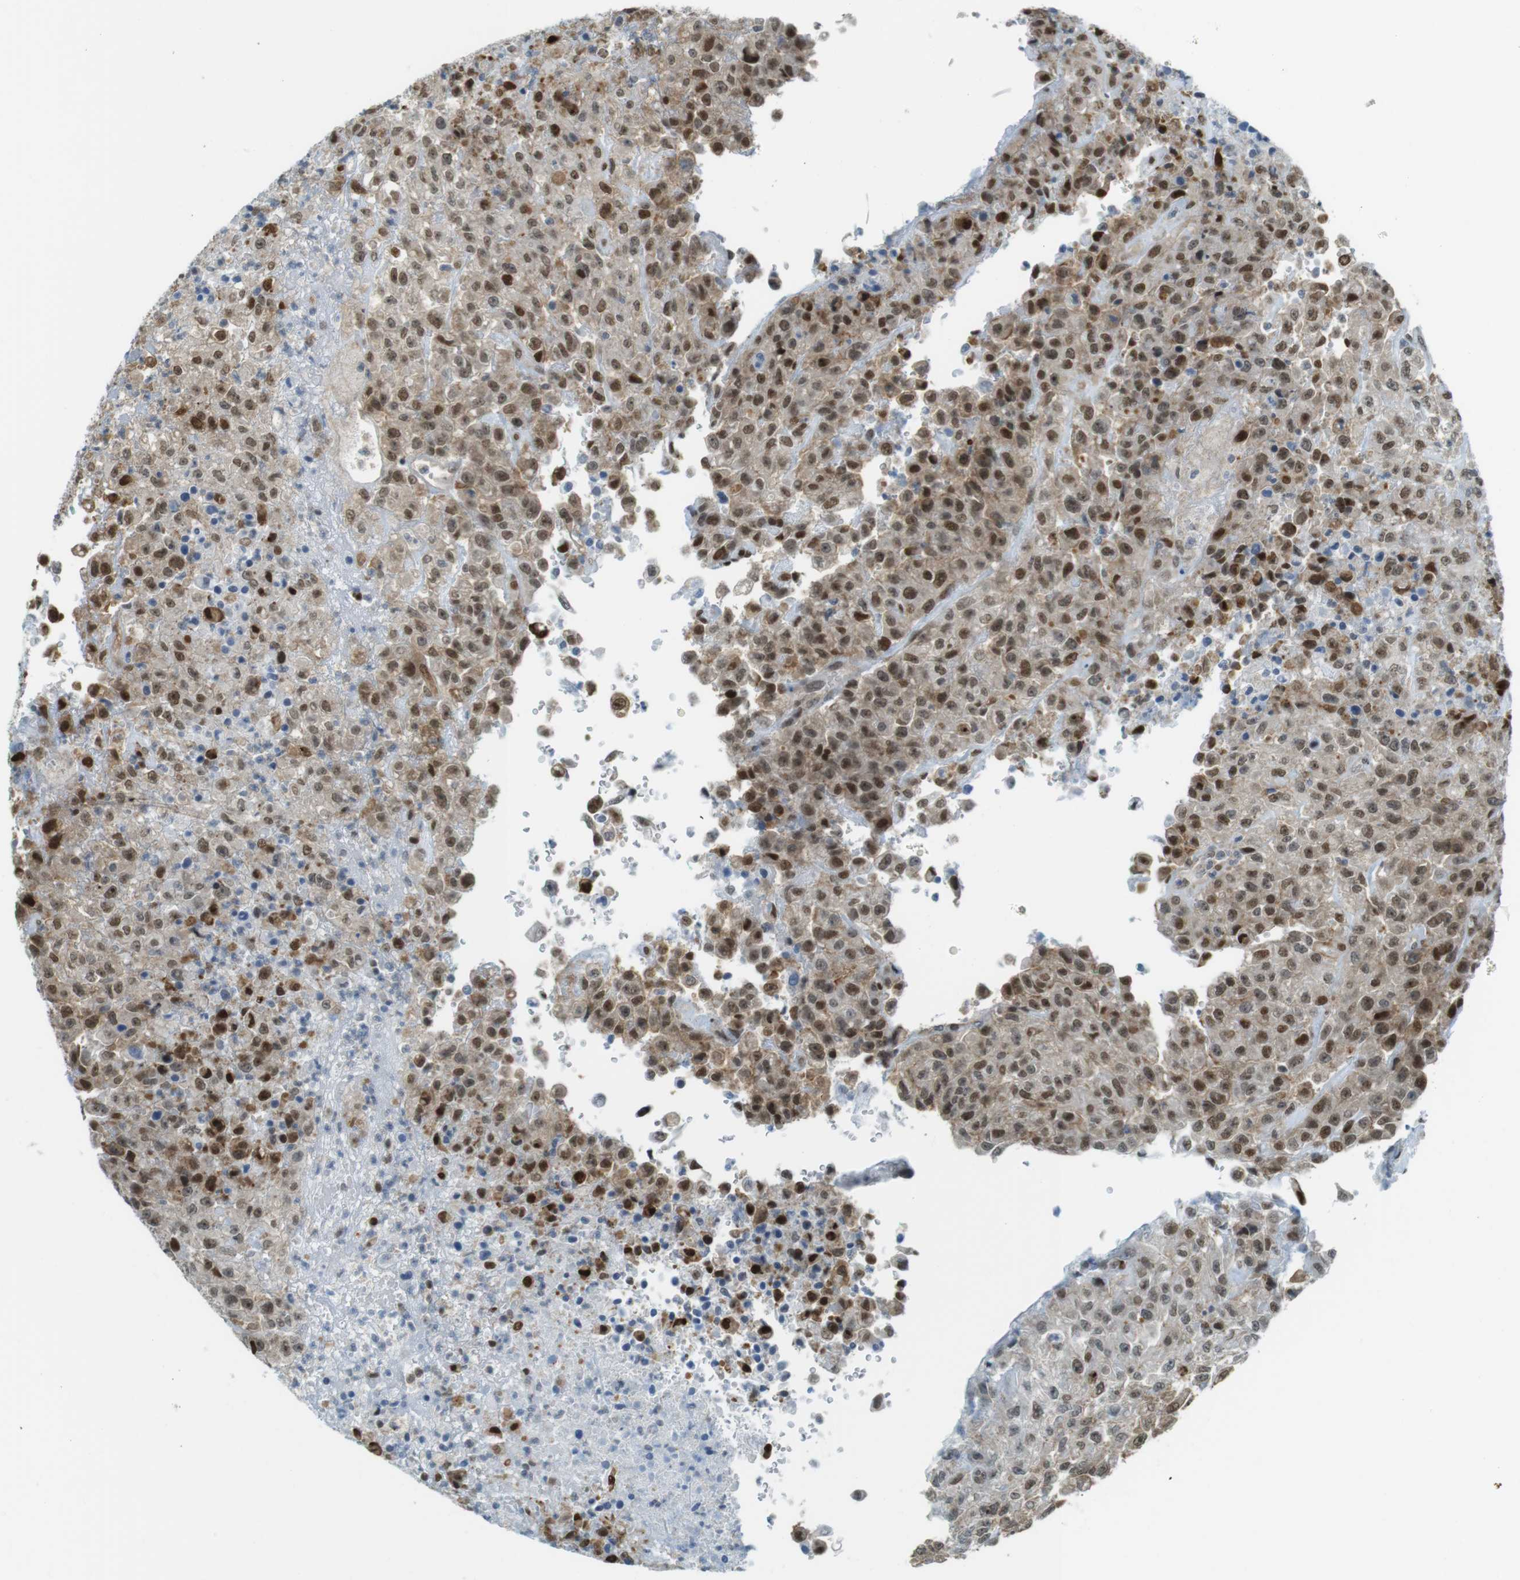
{"staining": {"intensity": "moderate", "quantity": ">75%", "location": "cytoplasmic/membranous,nuclear"}, "tissue": "urothelial cancer", "cell_type": "Tumor cells", "image_type": "cancer", "snomed": [{"axis": "morphology", "description": "Urothelial carcinoma, High grade"}, {"axis": "topography", "description": "Urinary bladder"}], "caption": "Human urothelial cancer stained with a brown dye reveals moderate cytoplasmic/membranous and nuclear positive expression in about >75% of tumor cells.", "gene": "UBB", "patient": {"sex": "male", "age": 46}}